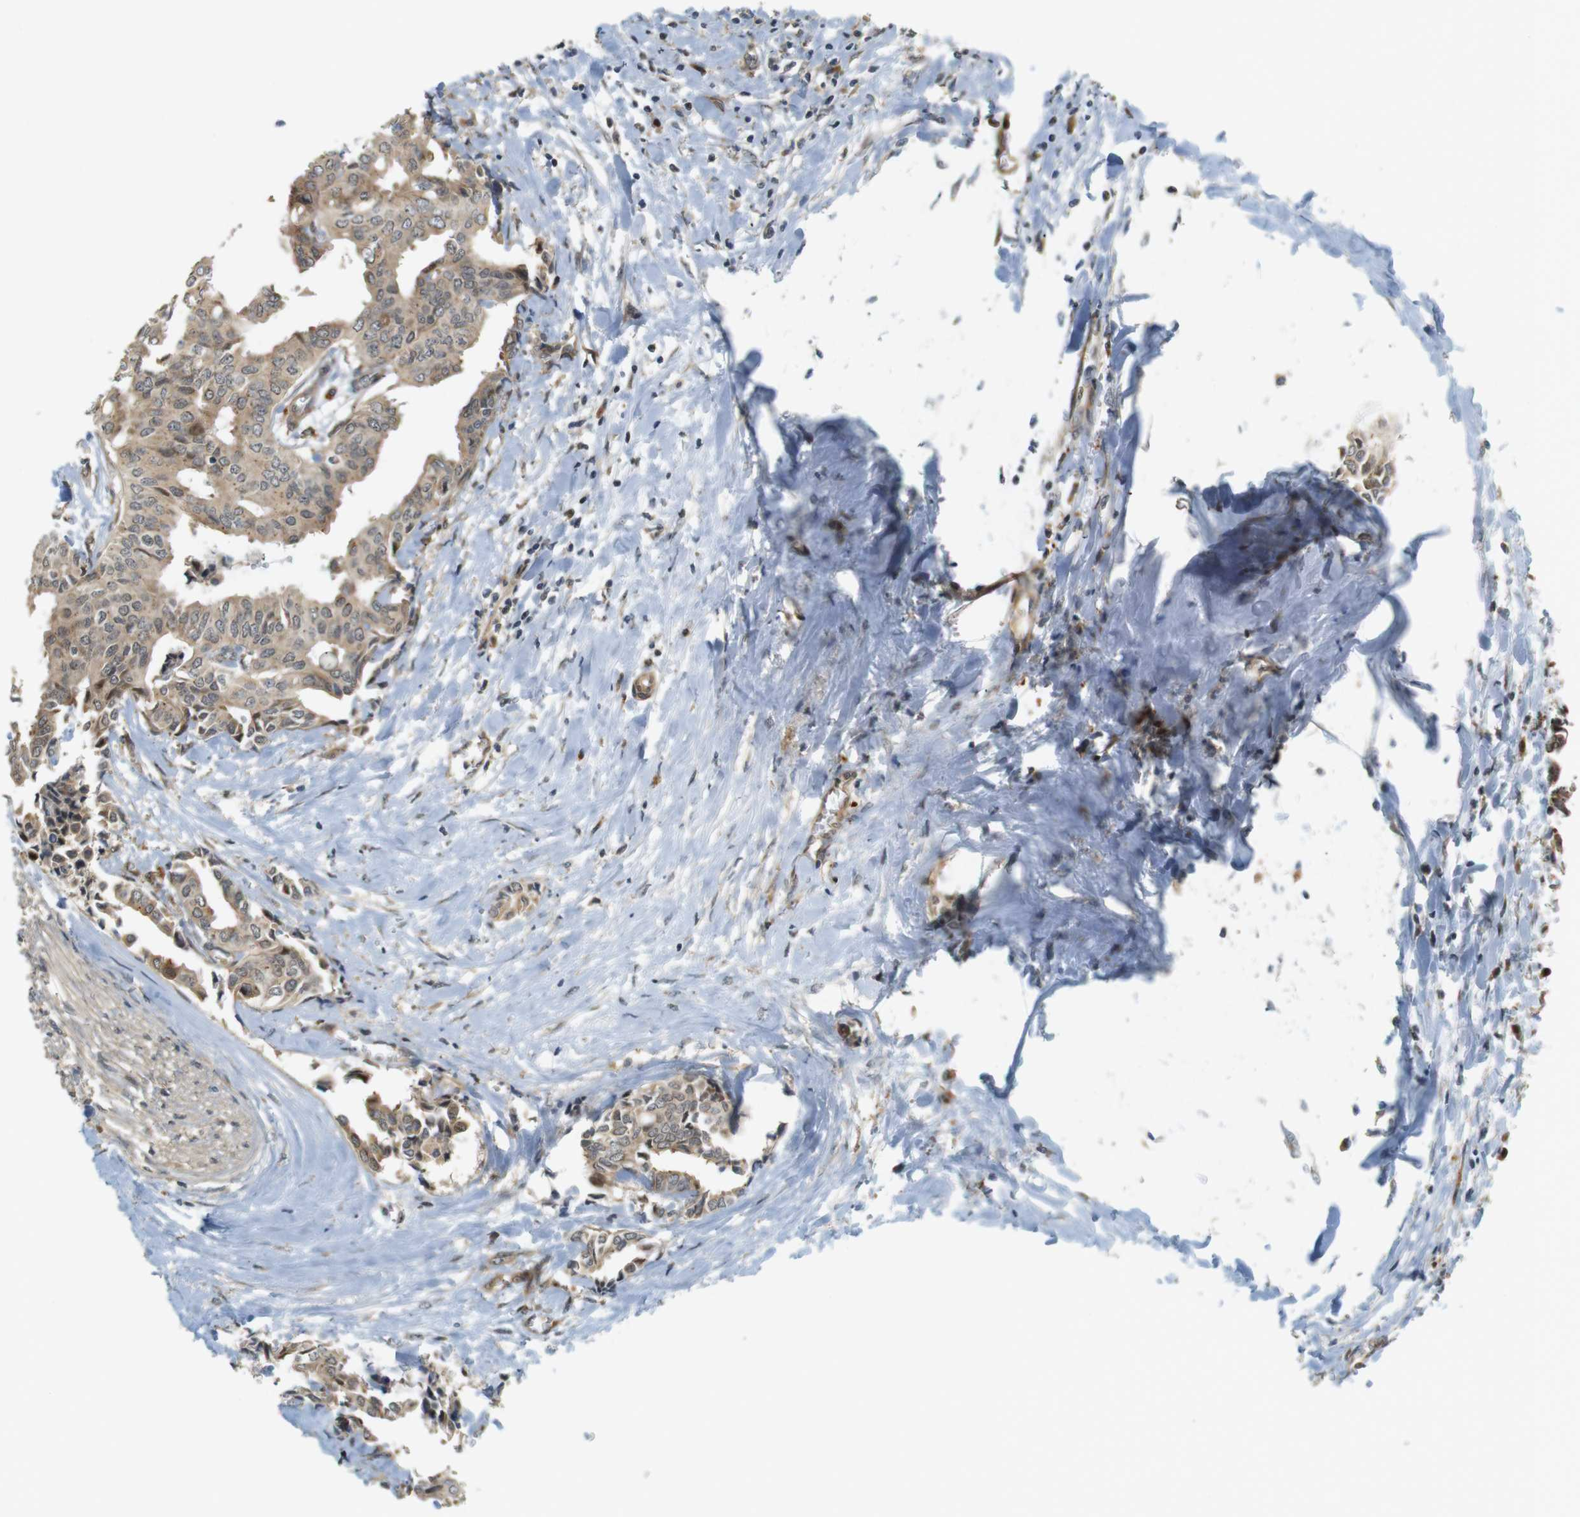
{"staining": {"intensity": "weak", "quantity": ">75%", "location": "cytoplasmic/membranous,nuclear"}, "tissue": "head and neck cancer", "cell_type": "Tumor cells", "image_type": "cancer", "snomed": [{"axis": "morphology", "description": "Adenocarcinoma, NOS"}, {"axis": "topography", "description": "Salivary gland"}, {"axis": "topography", "description": "Head-Neck"}], "caption": "Immunohistochemical staining of human head and neck adenocarcinoma reveals low levels of weak cytoplasmic/membranous and nuclear protein positivity in approximately >75% of tumor cells.", "gene": "TSPAN9", "patient": {"sex": "female", "age": 59}}